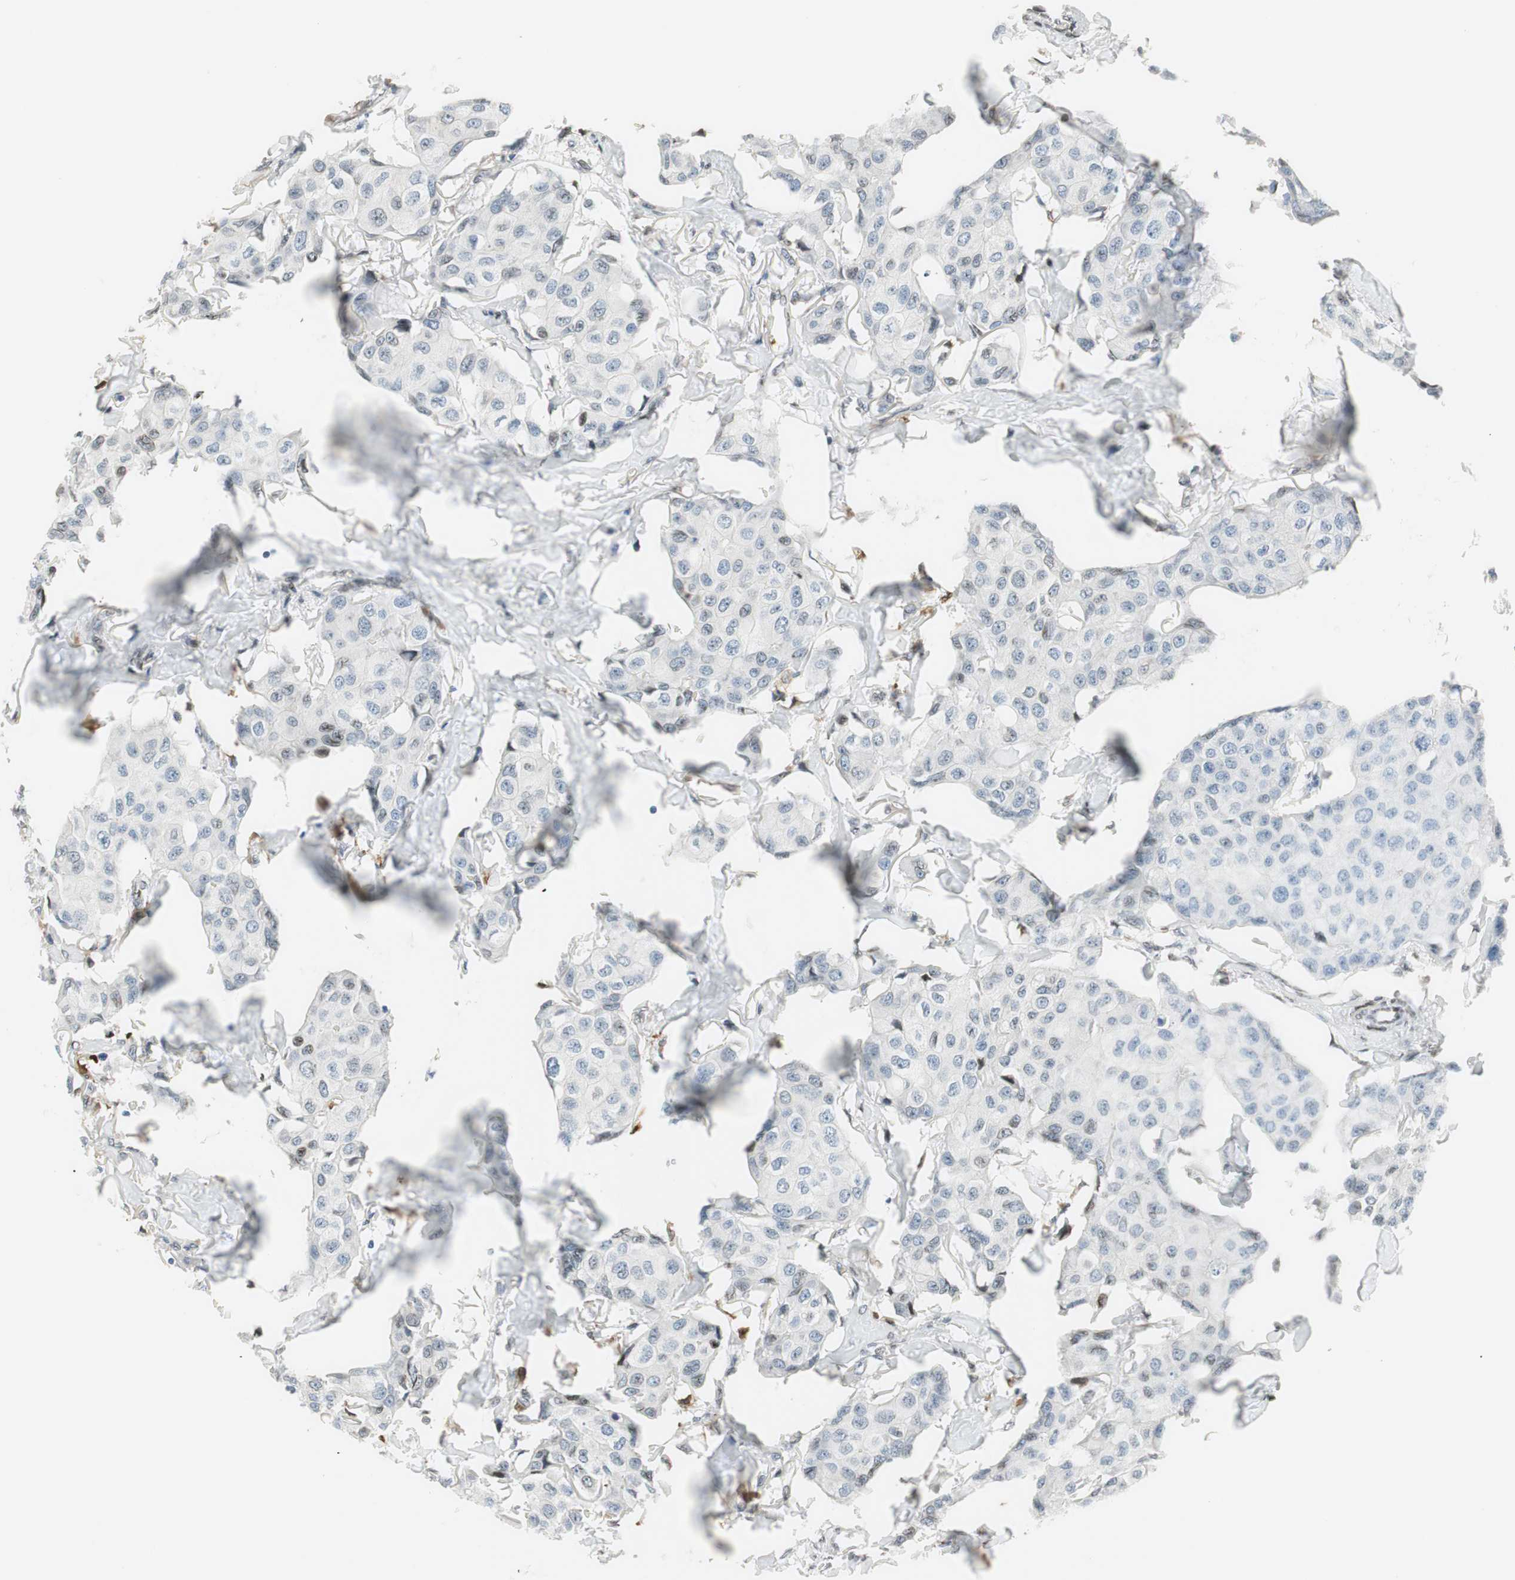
{"staining": {"intensity": "negative", "quantity": "none", "location": "none"}, "tissue": "breast cancer", "cell_type": "Tumor cells", "image_type": "cancer", "snomed": [{"axis": "morphology", "description": "Duct carcinoma"}, {"axis": "topography", "description": "Breast"}], "caption": "High power microscopy micrograph of an immunohistochemistry image of breast cancer (infiltrating ductal carcinoma), revealing no significant positivity in tumor cells. (Immunohistochemistry (ihc), brightfield microscopy, high magnification).", "gene": "TMEM260", "patient": {"sex": "female", "age": 80}}